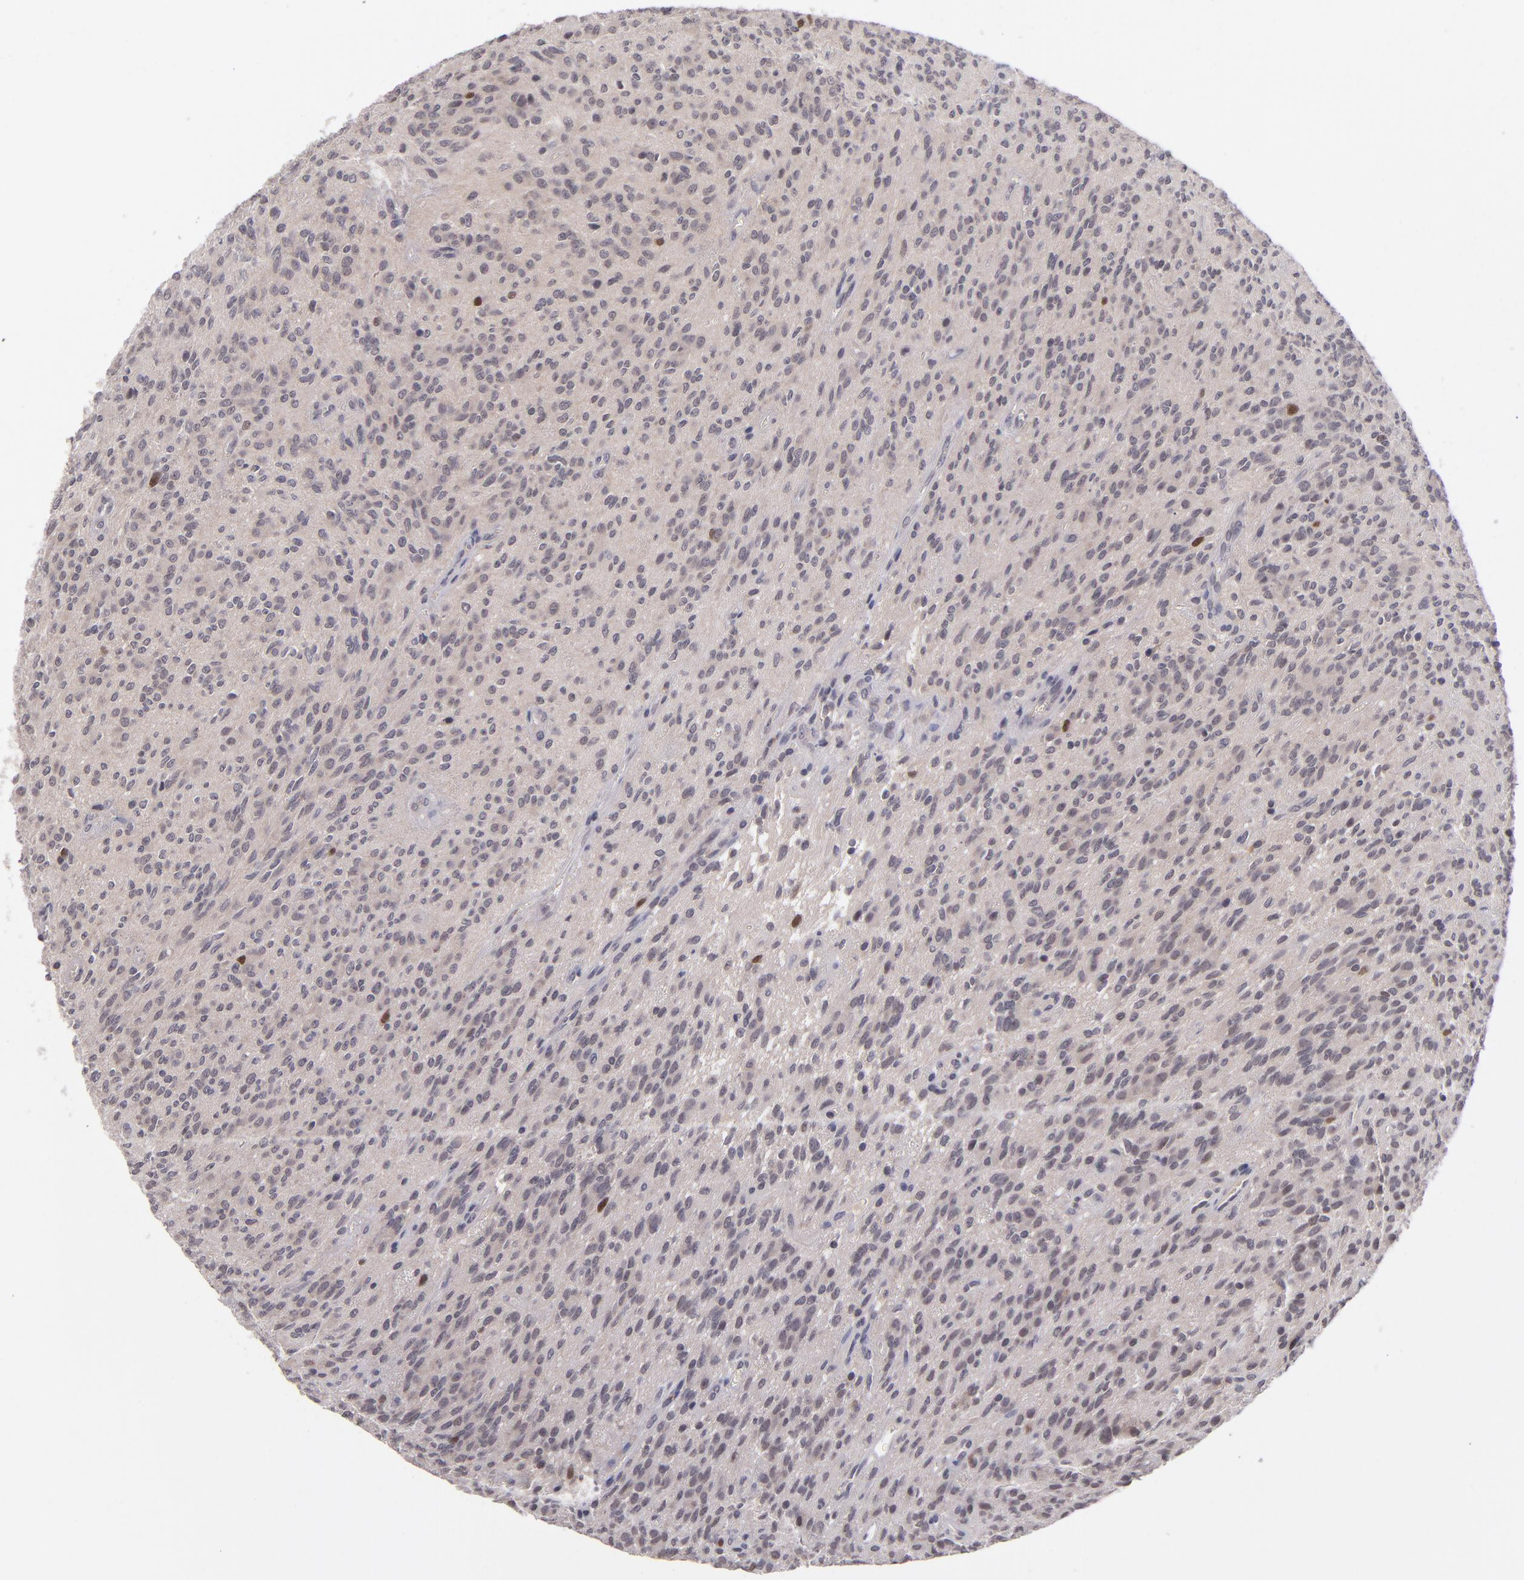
{"staining": {"intensity": "moderate", "quantity": "<25%", "location": "cytoplasmic/membranous,nuclear"}, "tissue": "glioma", "cell_type": "Tumor cells", "image_type": "cancer", "snomed": [{"axis": "morphology", "description": "Glioma, malignant, Low grade"}, {"axis": "topography", "description": "Brain"}], "caption": "This histopathology image reveals immunohistochemistry (IHC) staining of human low-grade glioma (malignant), with low moderate cytoplasmic/membranous and nuclear positivity in about <25% of tumor cells.", "gene": "CDC7", "patient": {"sex": "female", "age": 15}}